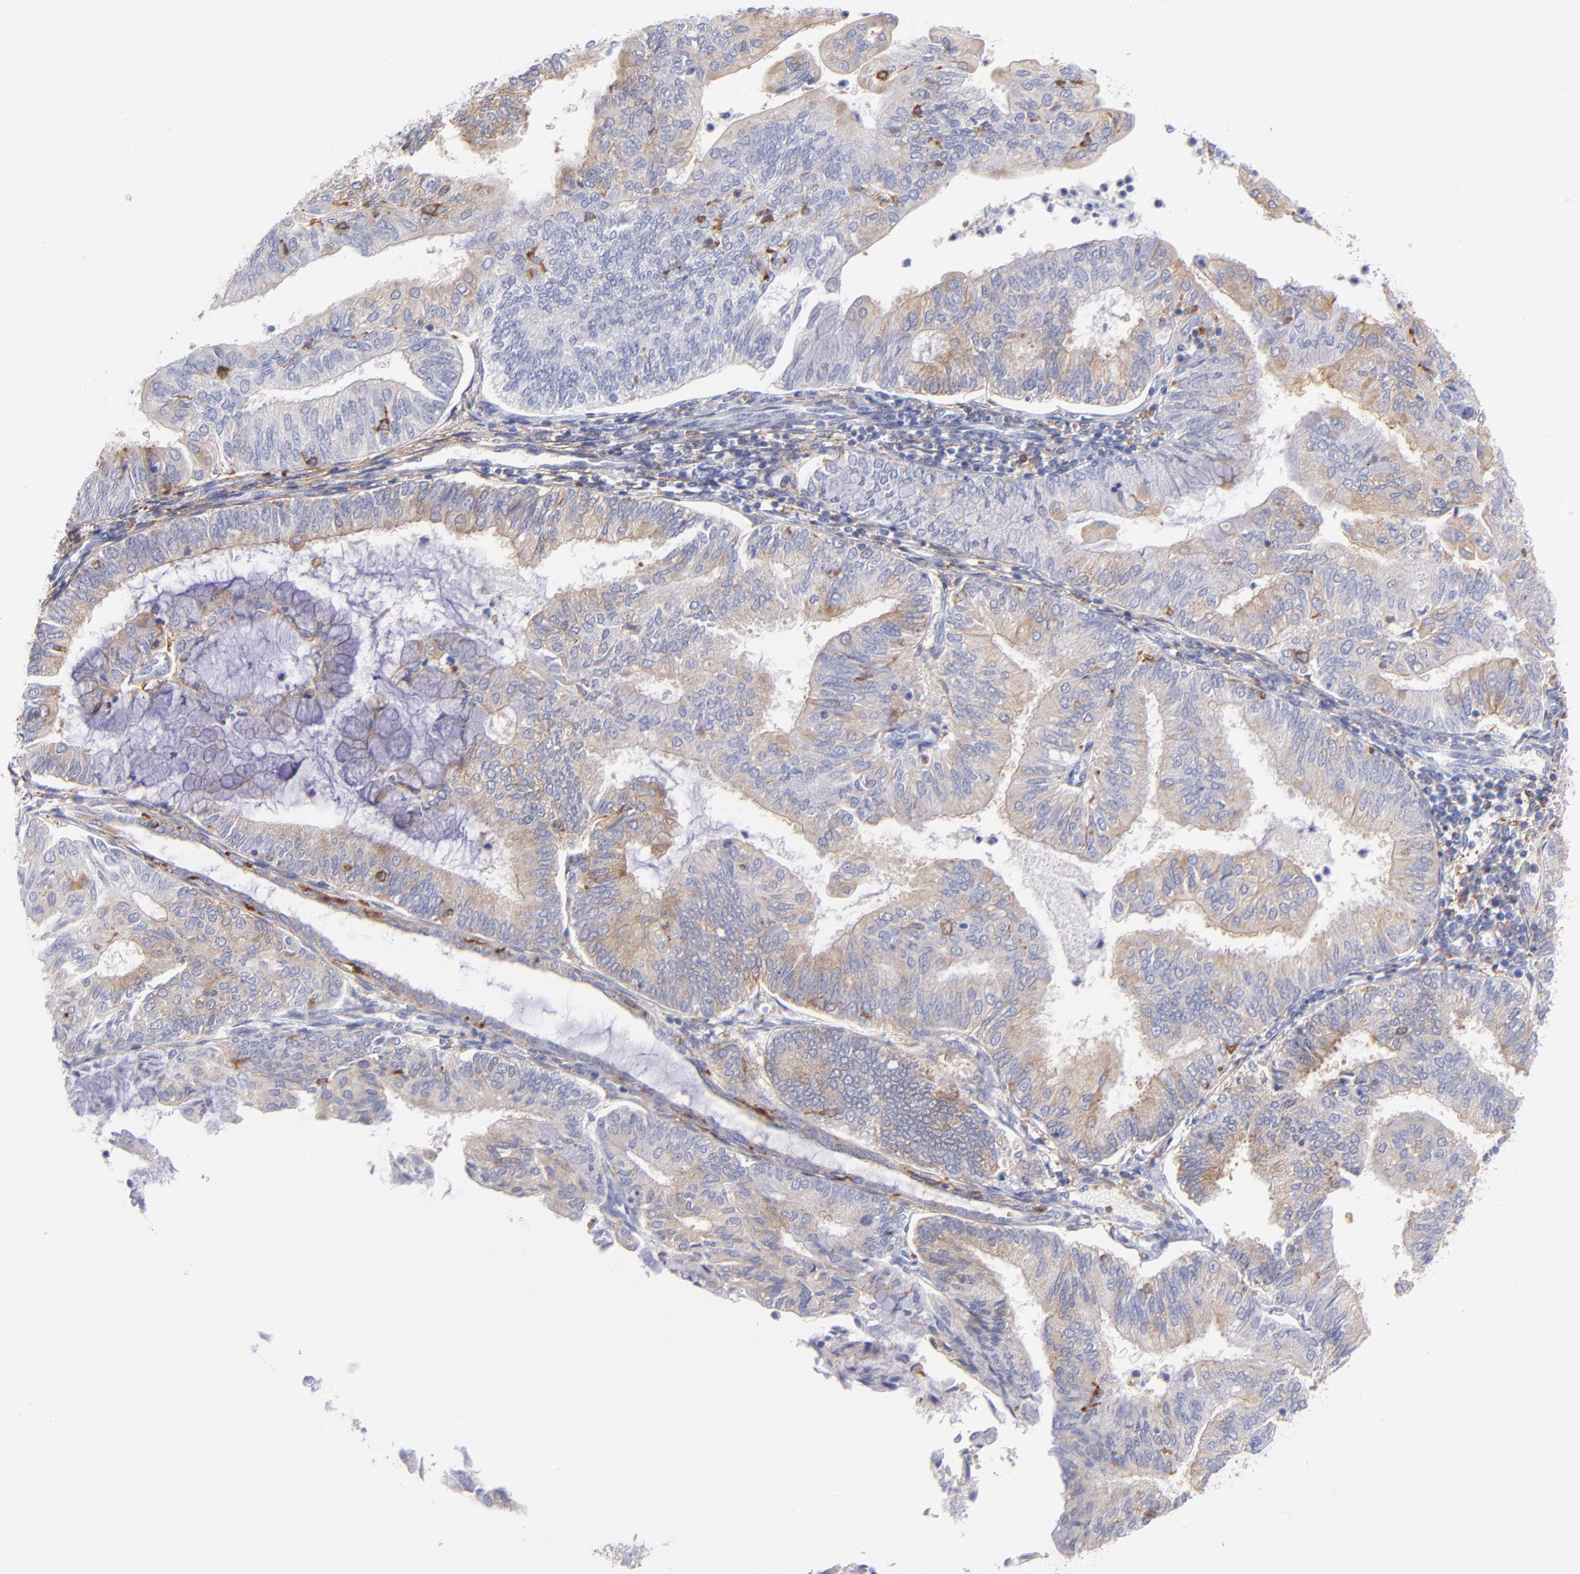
{"staining": {"intensity": "moderate", "quantity": "25%-75%", "location": "cytoplasmic/membranous"}, "tissue": "endometrial cancer", "cell_type": "Tumor cells", "image_type": "cancer", "snomed": [{"axis": "morphology", "description": "Adenocarcinoma, NOS"}, {"axis": "topography", "description": "Endometrium"}], "caption": "Moderate cytoplasmic/membranous protein staining is identified in approximately 25%-75% of tumor cells in endometrial cancer.", "gene": "PRKCA", "patient": {"sex": "female", "age": 59}}